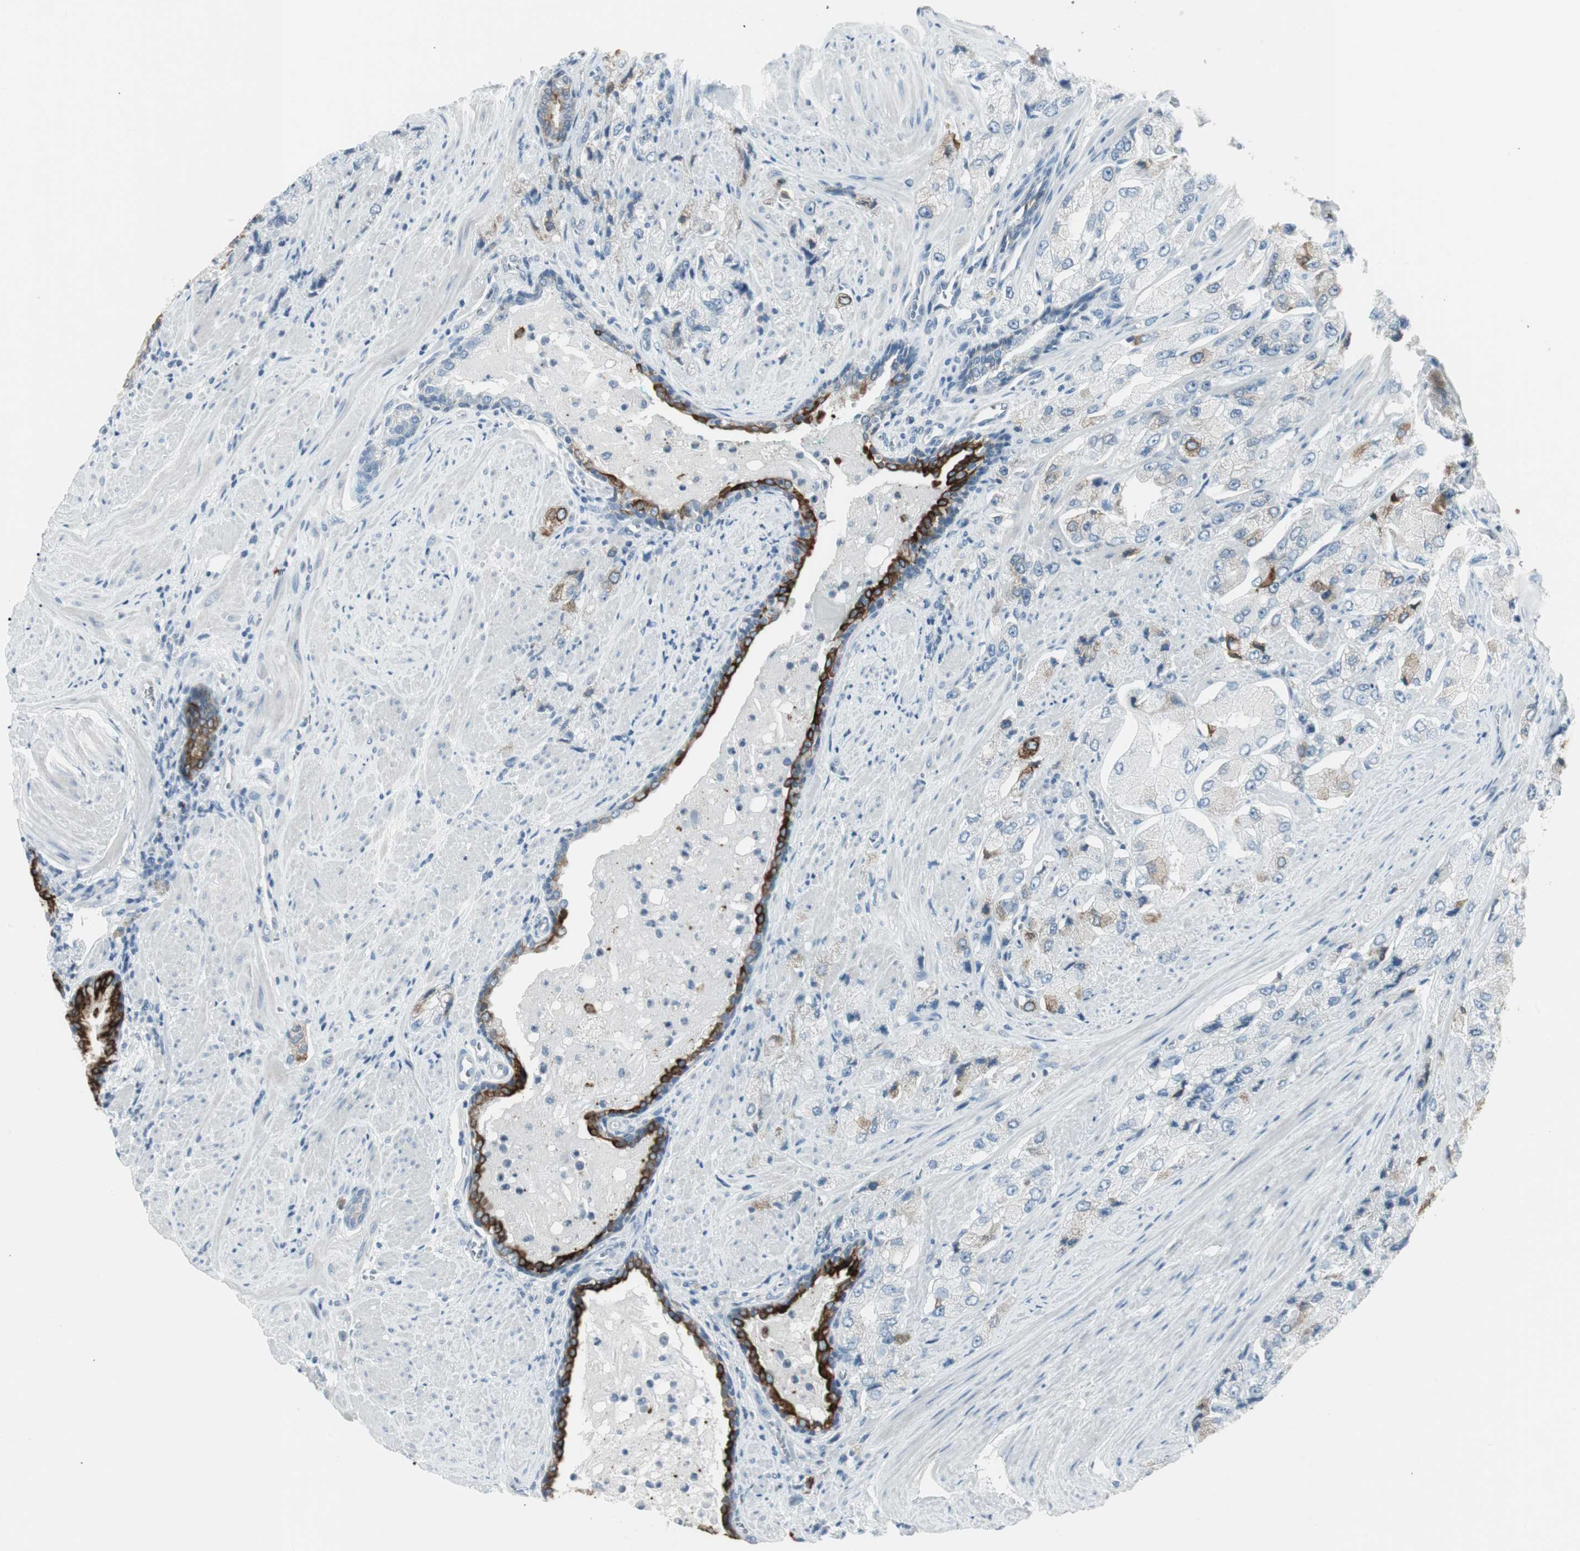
{"staining": {"intensity": "moderate", "quantity": "25%-75%", "location": "cytoplasmic/membranous"}, "tissue": "prostate cancer", "cell_type": "Tumor cells", "image_type": "cancer", "snomed": [{"axis": "morphology", "description": "Adenocarcinoma, High grade"}, {"axis": "topography", "description": "Prostate"}], "caption": "Human prostate cancer stained with a protein marker shows moderate staining in tumor cells.", "gene": "AGR2", "patient": {"sex": "male", "age": 58}}